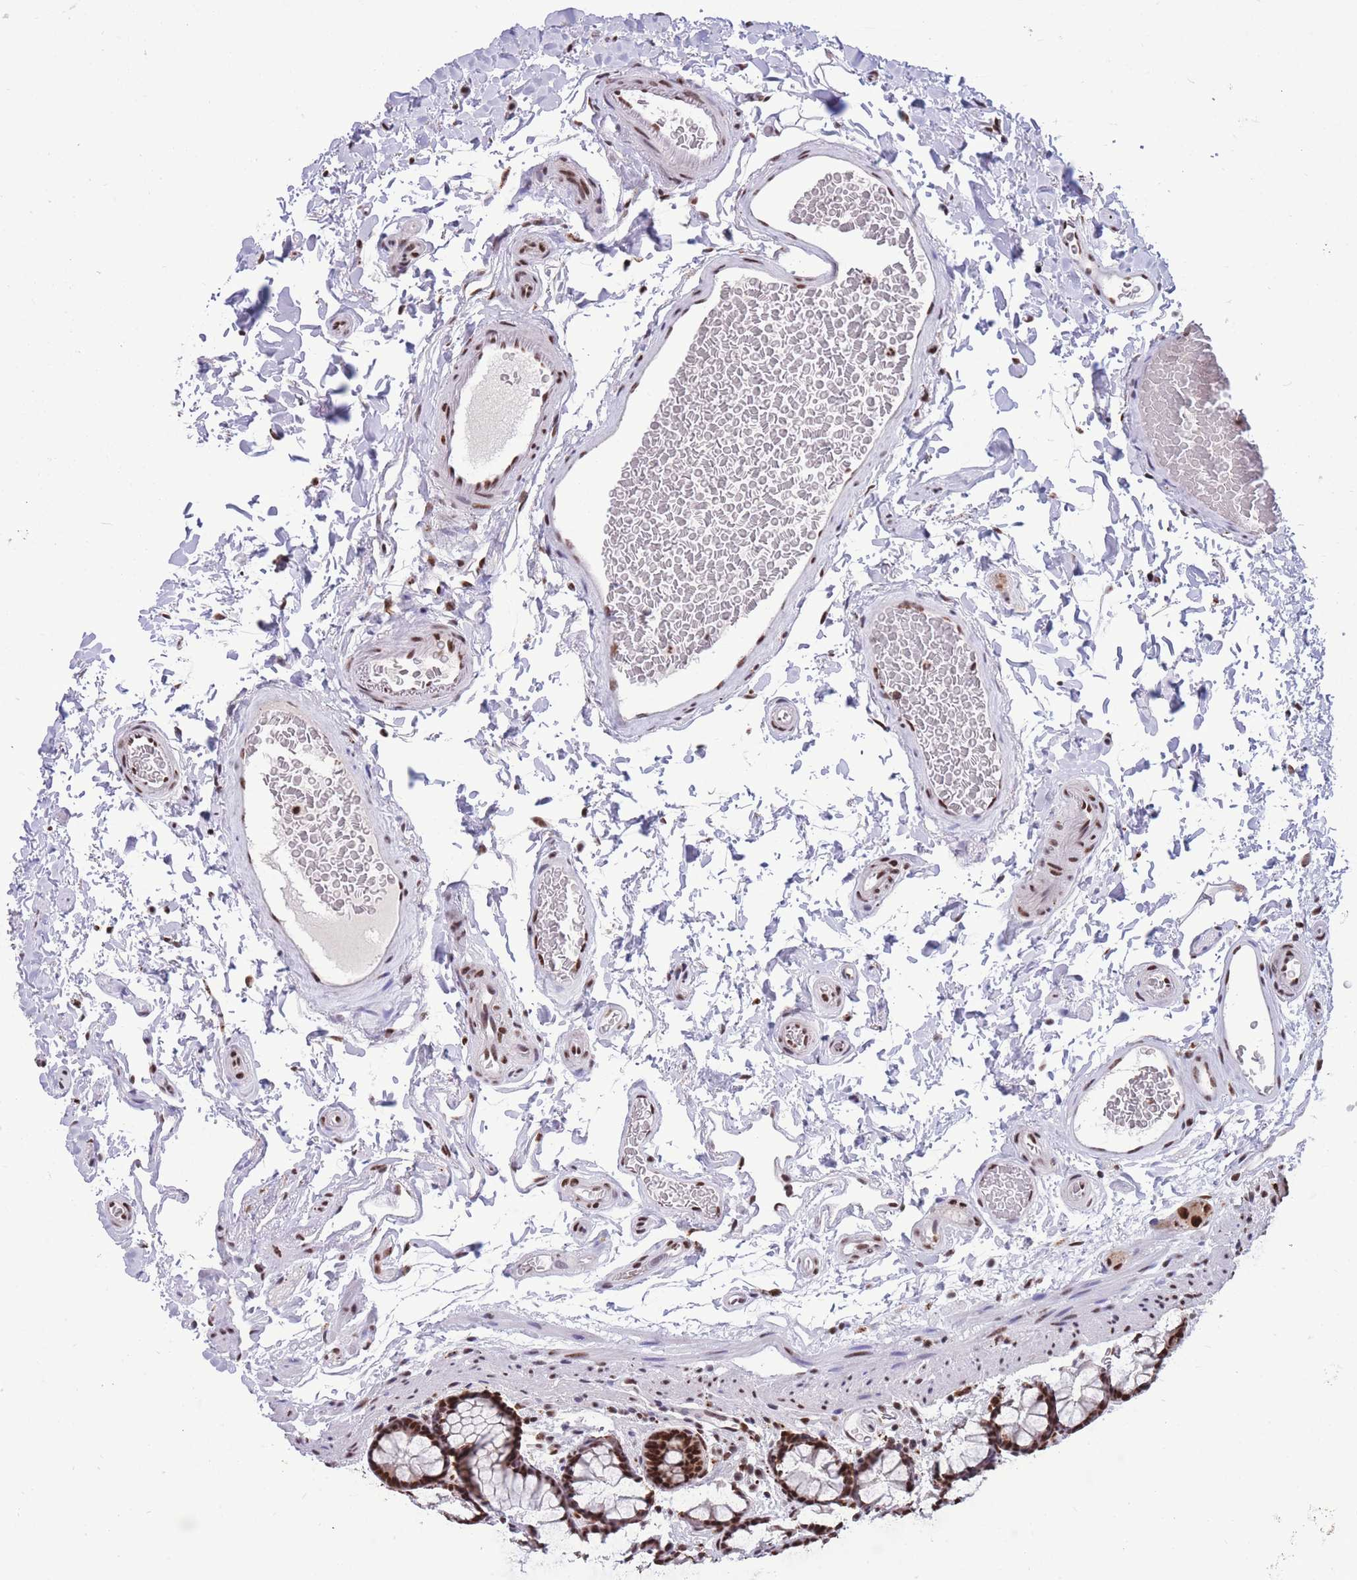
{"staining": {"intensity": "strong", "quantity": ">75%", "location": "nuclear"}, "tissue": "colon", "cell_type": "Endothelial cells", "image_type": "normal", "snomed": [{"axis": "morphology", "description": "Normal tissue, NOS"}, {"axis": "topography", "description": "Colon"}], "caption": "An immunohistochemistry micrograph of unremarkable tissue is shown. Protein staining in brown shows strong nuclear positivity in colon within endothelial cells.", "gene": "PRPF19", "patient": {"sex": "female", "age": 82}}